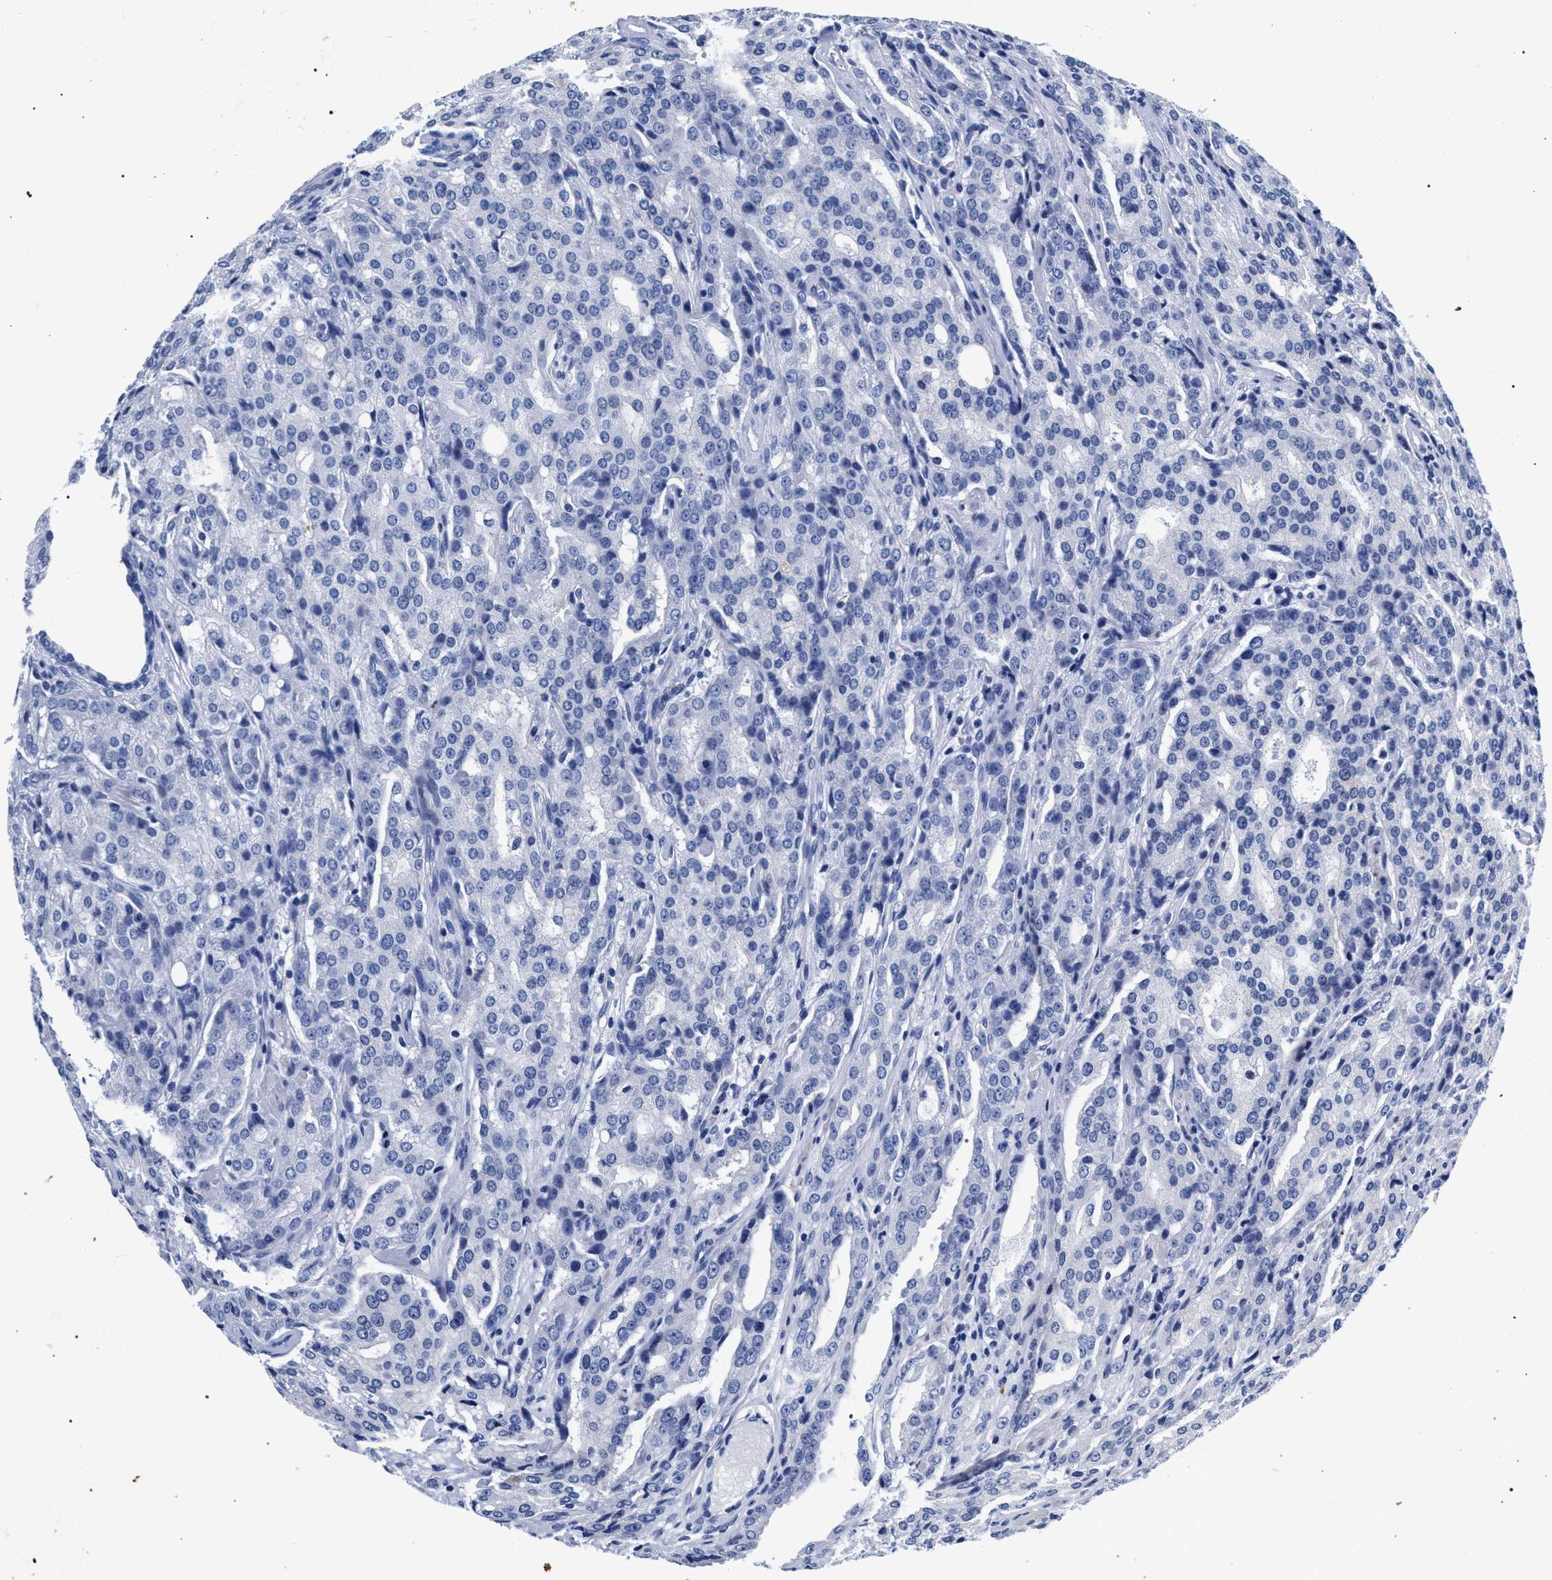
{"staining": {"intensity": "negative", "quantity": "none", "location": "none"}, "tissue": "prostate cancer", "cell_type": "Tumor cells", "image_type": "cancer", "snomed": [{"axis": "morphology", "description": "Adenocarcinoma, High grade"}, {"axis": "topography", "description": "Prostate"}], "caption": "Tumor cells are negative for protein expression in human prostate cancer (adenocarcinoma (high-grade)). The staining was performed using DAB to visualize the protein expression in brown, while the nuclei were stained in blue with hematoxylin (Magnification: 20x).", "gene": "AKAP4", "patient": {"sex": "male", "age": 72}}